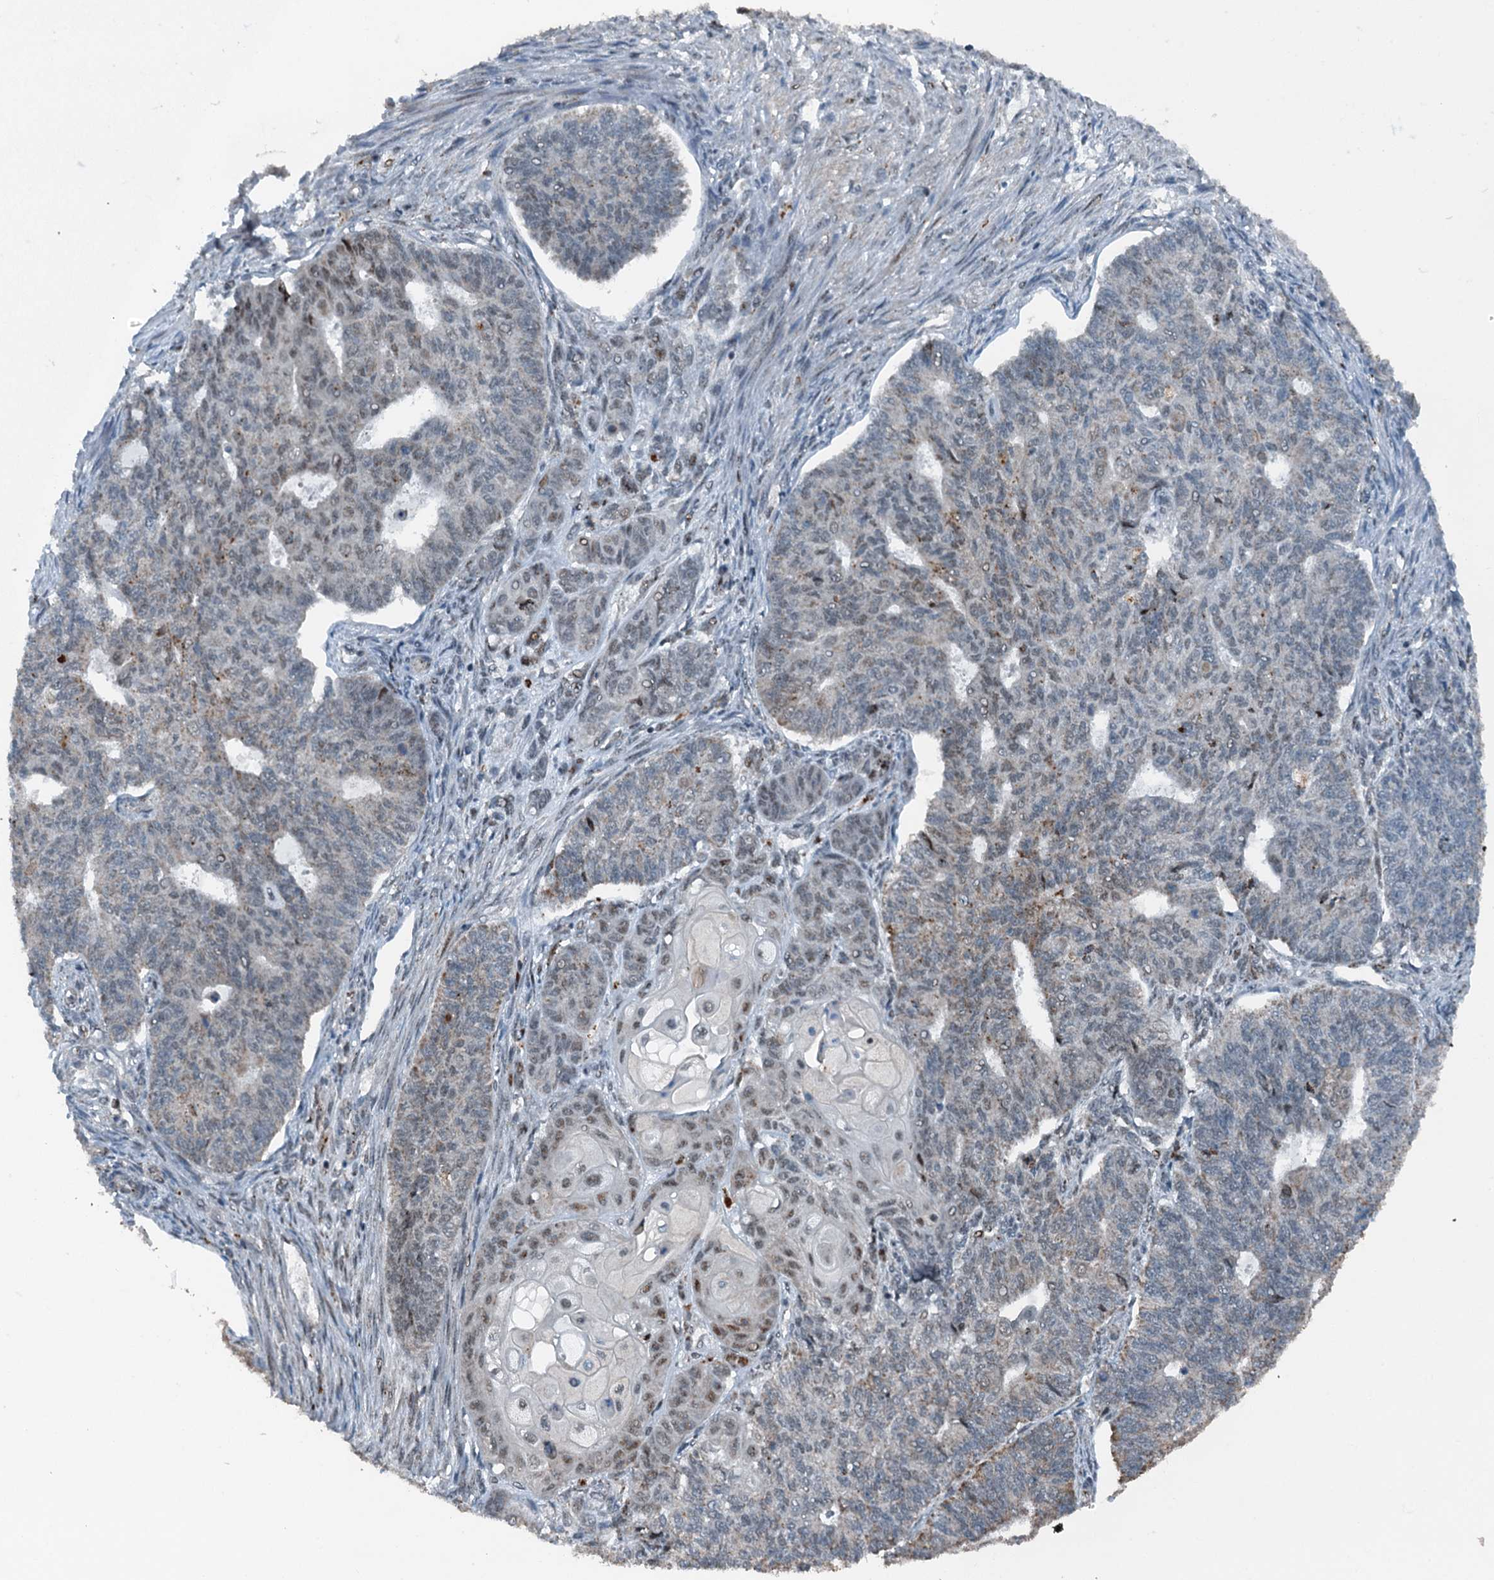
{"staining": {"intensity": "negative", "quantity": "none", "location": "none"}, "tissue": "endometrial cancer", "cell_type": "Tumor cells", "image_type": "cancer", "snomed": [{"axis": "morphology", "description": "Adenocarcinoma, NOS"}, {"axis": "topography", "description": "Endometrium"}], "caption": "Tumor cells are negative for brown protein staining in endometrial adenocarcinoma.", "gene": "BMERB1", "patient": {"sex": "female", "age": 32}}